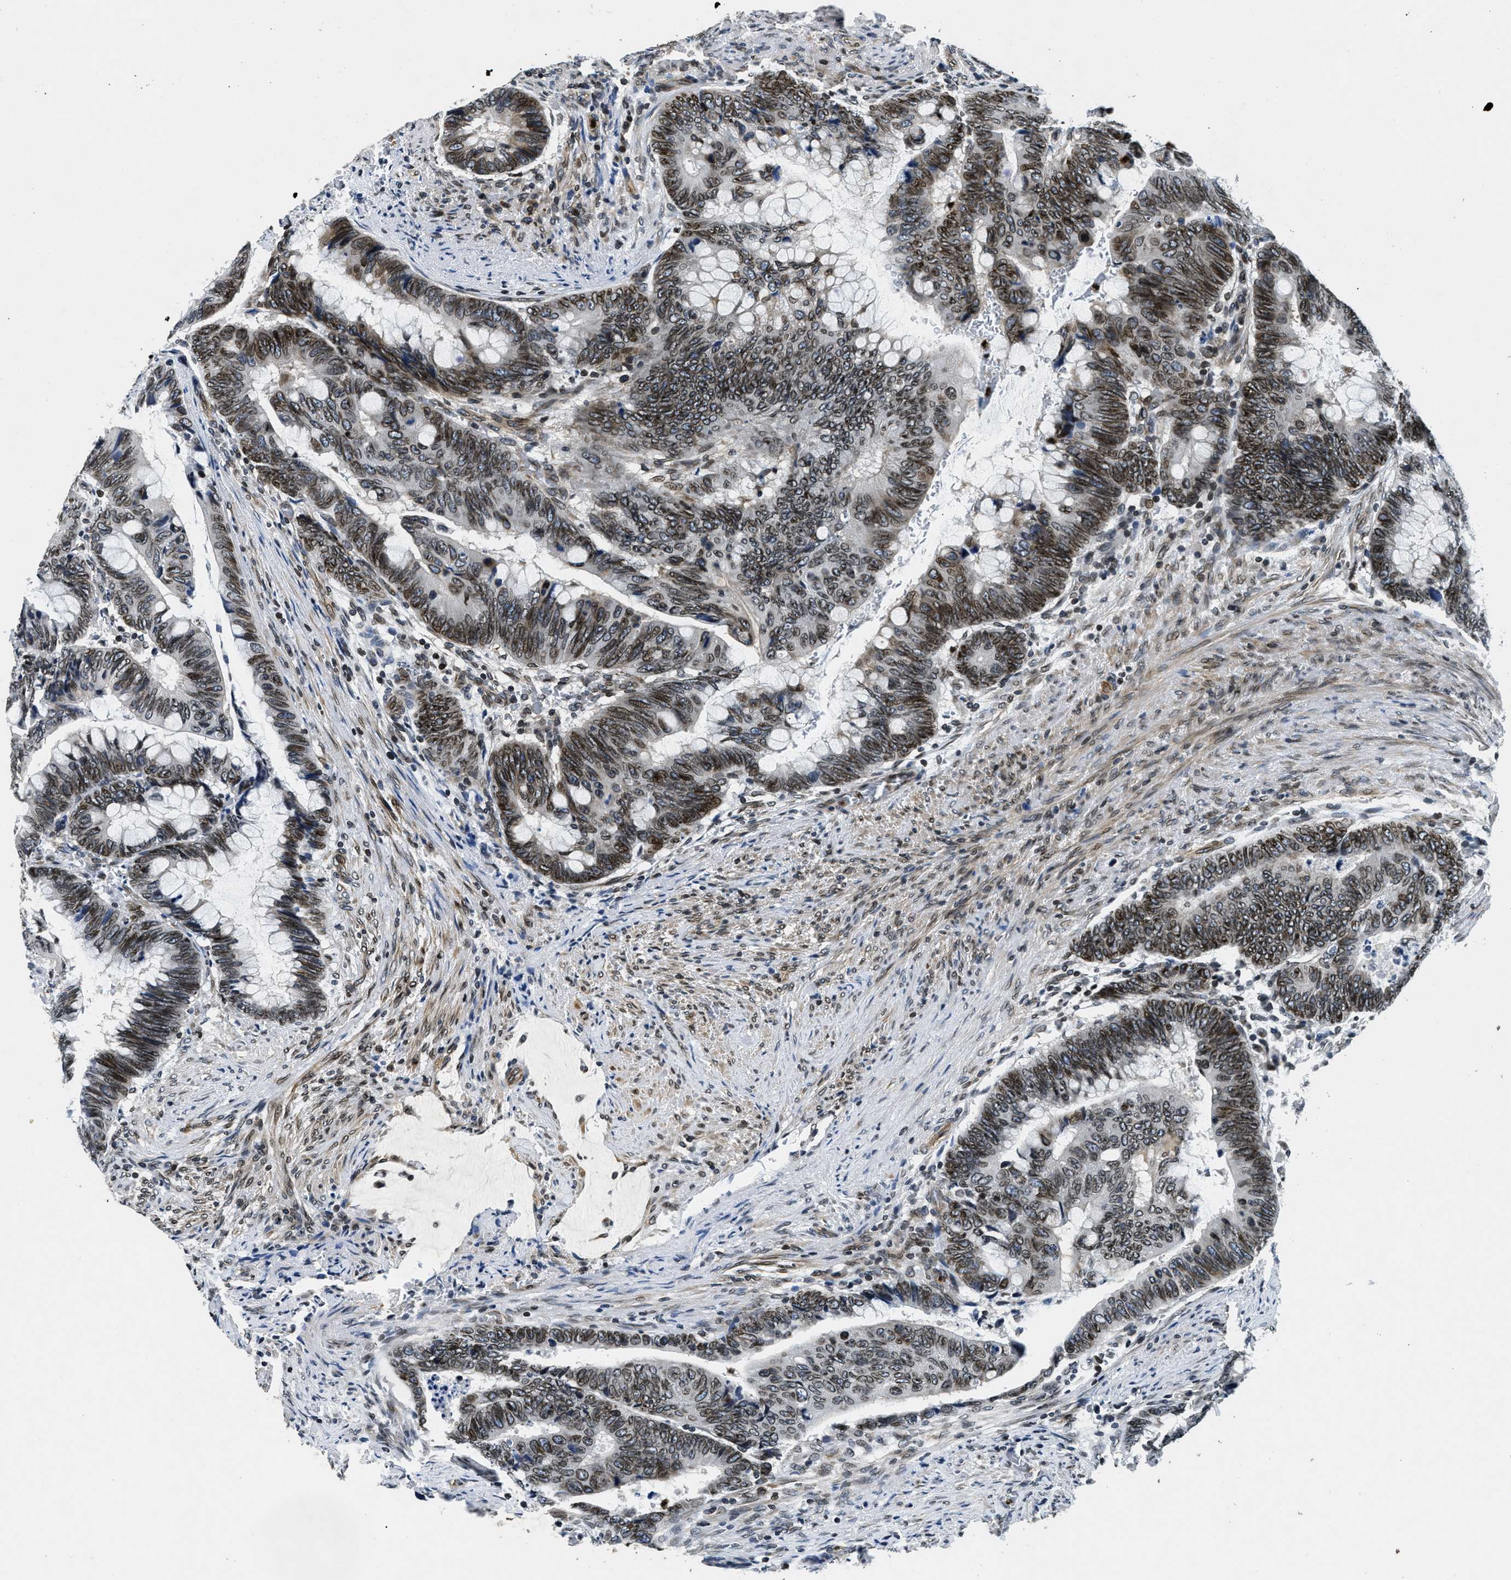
{"staining": {"intensity": "moderate", "quantity": ">75%", "location": "cytoplasmic/membranous,nuclear"}, "tissue": "colorectal cancer", "cell_type": "Tumor cells", "image_type": "cancer", "snomed": [{"axis": "morphology", "description": "Normal tissue, NOS"}, {"axis": "morphology", "description": "Adenocarcinoma, NOS"}, {"axis": "topography", "description": "Rectum"}, {"axis": "topography", "description": "Peripheral nerve tissue"}], "caption": "Immunohistochemistry (IHC) image of neoplastic tissue: human adenocarcinoma (colorectal) stained using immunohistochemistry (IHC) reveals medium levels of moderate protein expression localized specifically in the cytoplasmic/membranous and nuclear of tumor cells, appearing as a cytoplasmic/membranous and nuclear brown color.", "gene": "ZC3HC1", "patient": {"sex": "male", "age": 92}}